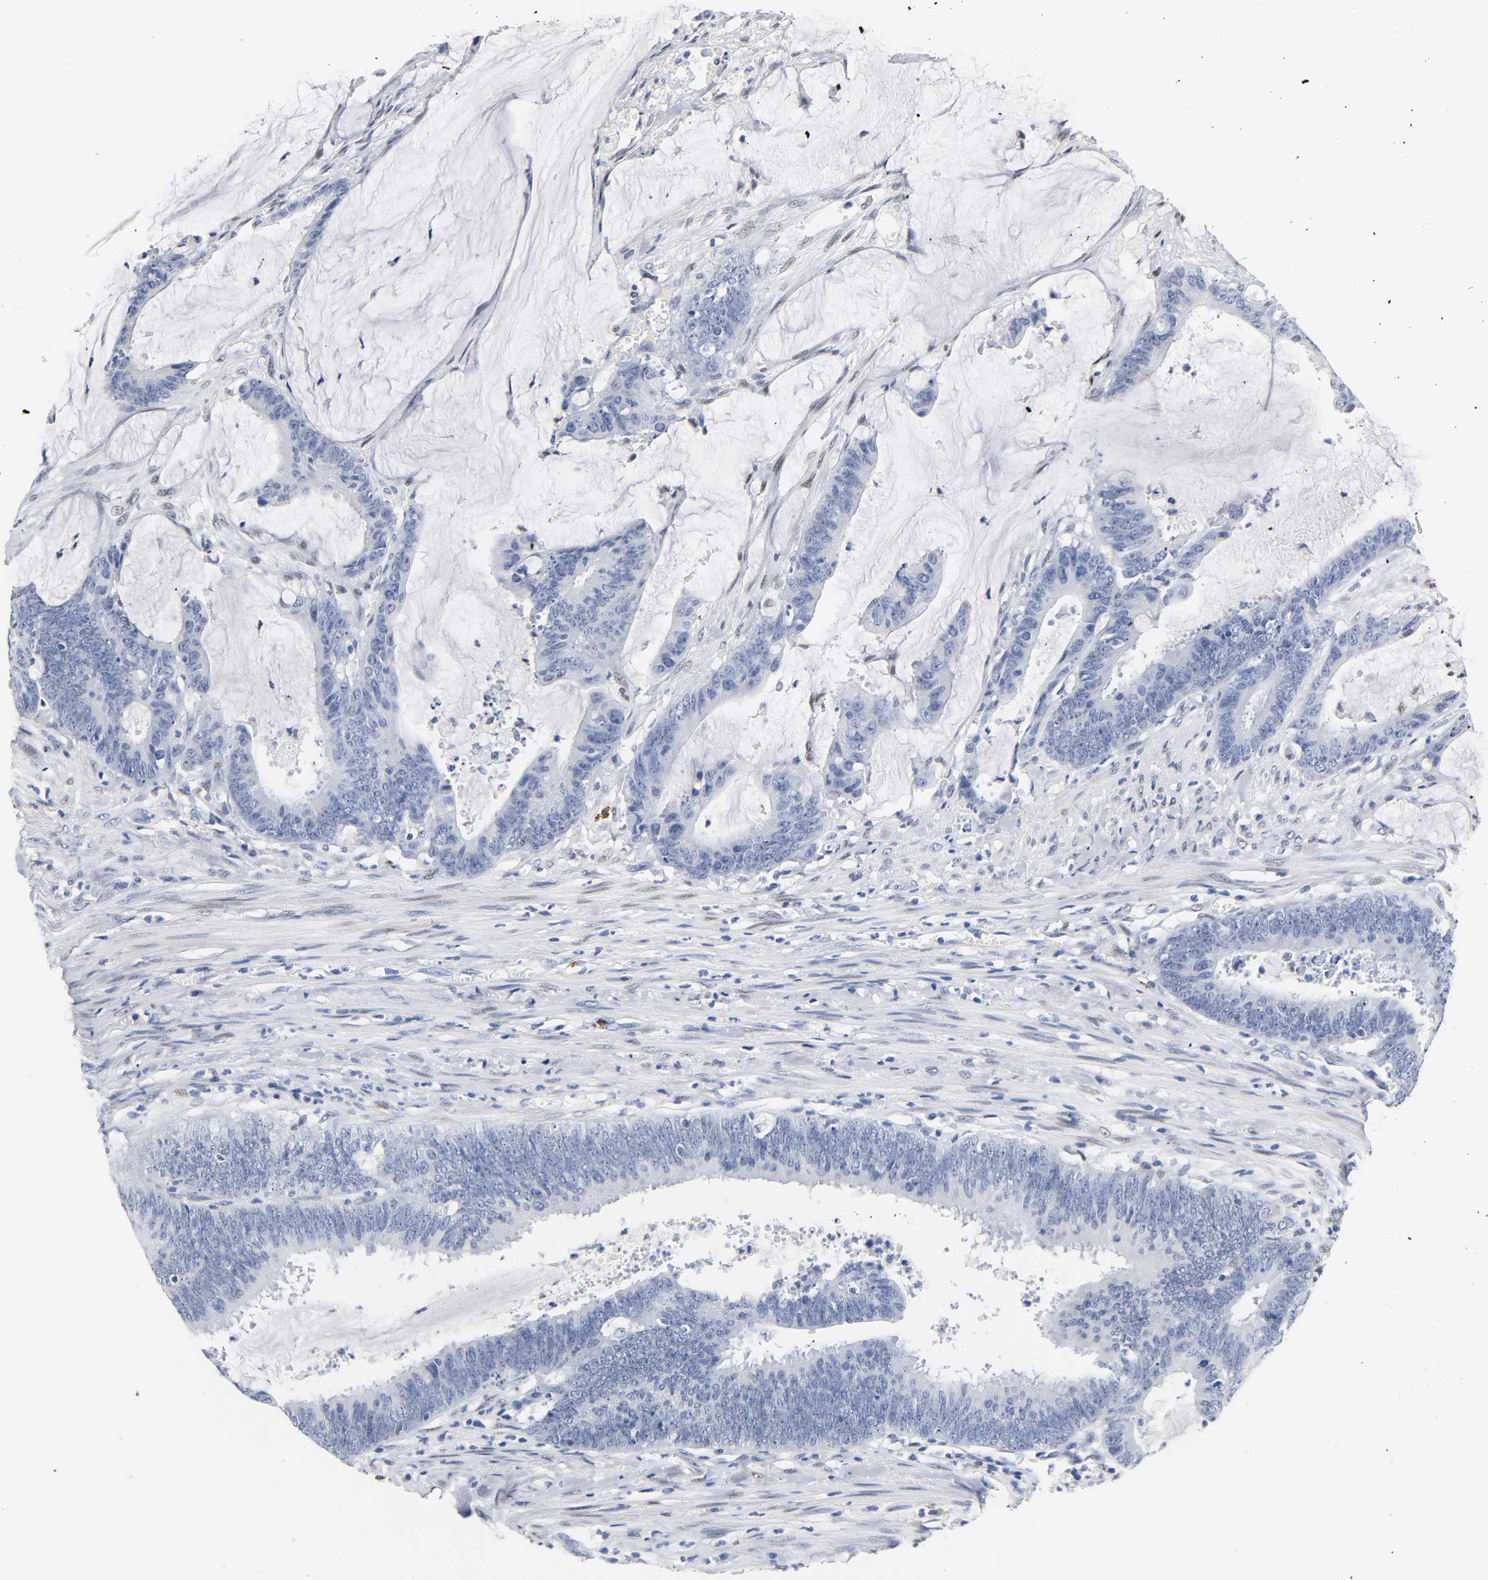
{"staining": {"intensity": "negative", "quantity": "none", "location": "none"}, "tissue": "colorectal cancer", "cell_type": "Tumor cells", "image_type": "cancer", "snomed": [{"axis": "morphology", "description": "Adenocarcinoma, NOS"}, {"axis": "topography", "description": "Rectum"}], "caption": "Immunohistochemistry (IHC) image of human adenocarcinoma (colorectal) stained for a protein (brown), which displays no positivity in tumor cells.", "gene": "NAB2", "patient": {"sex": "female", "age": 66}}